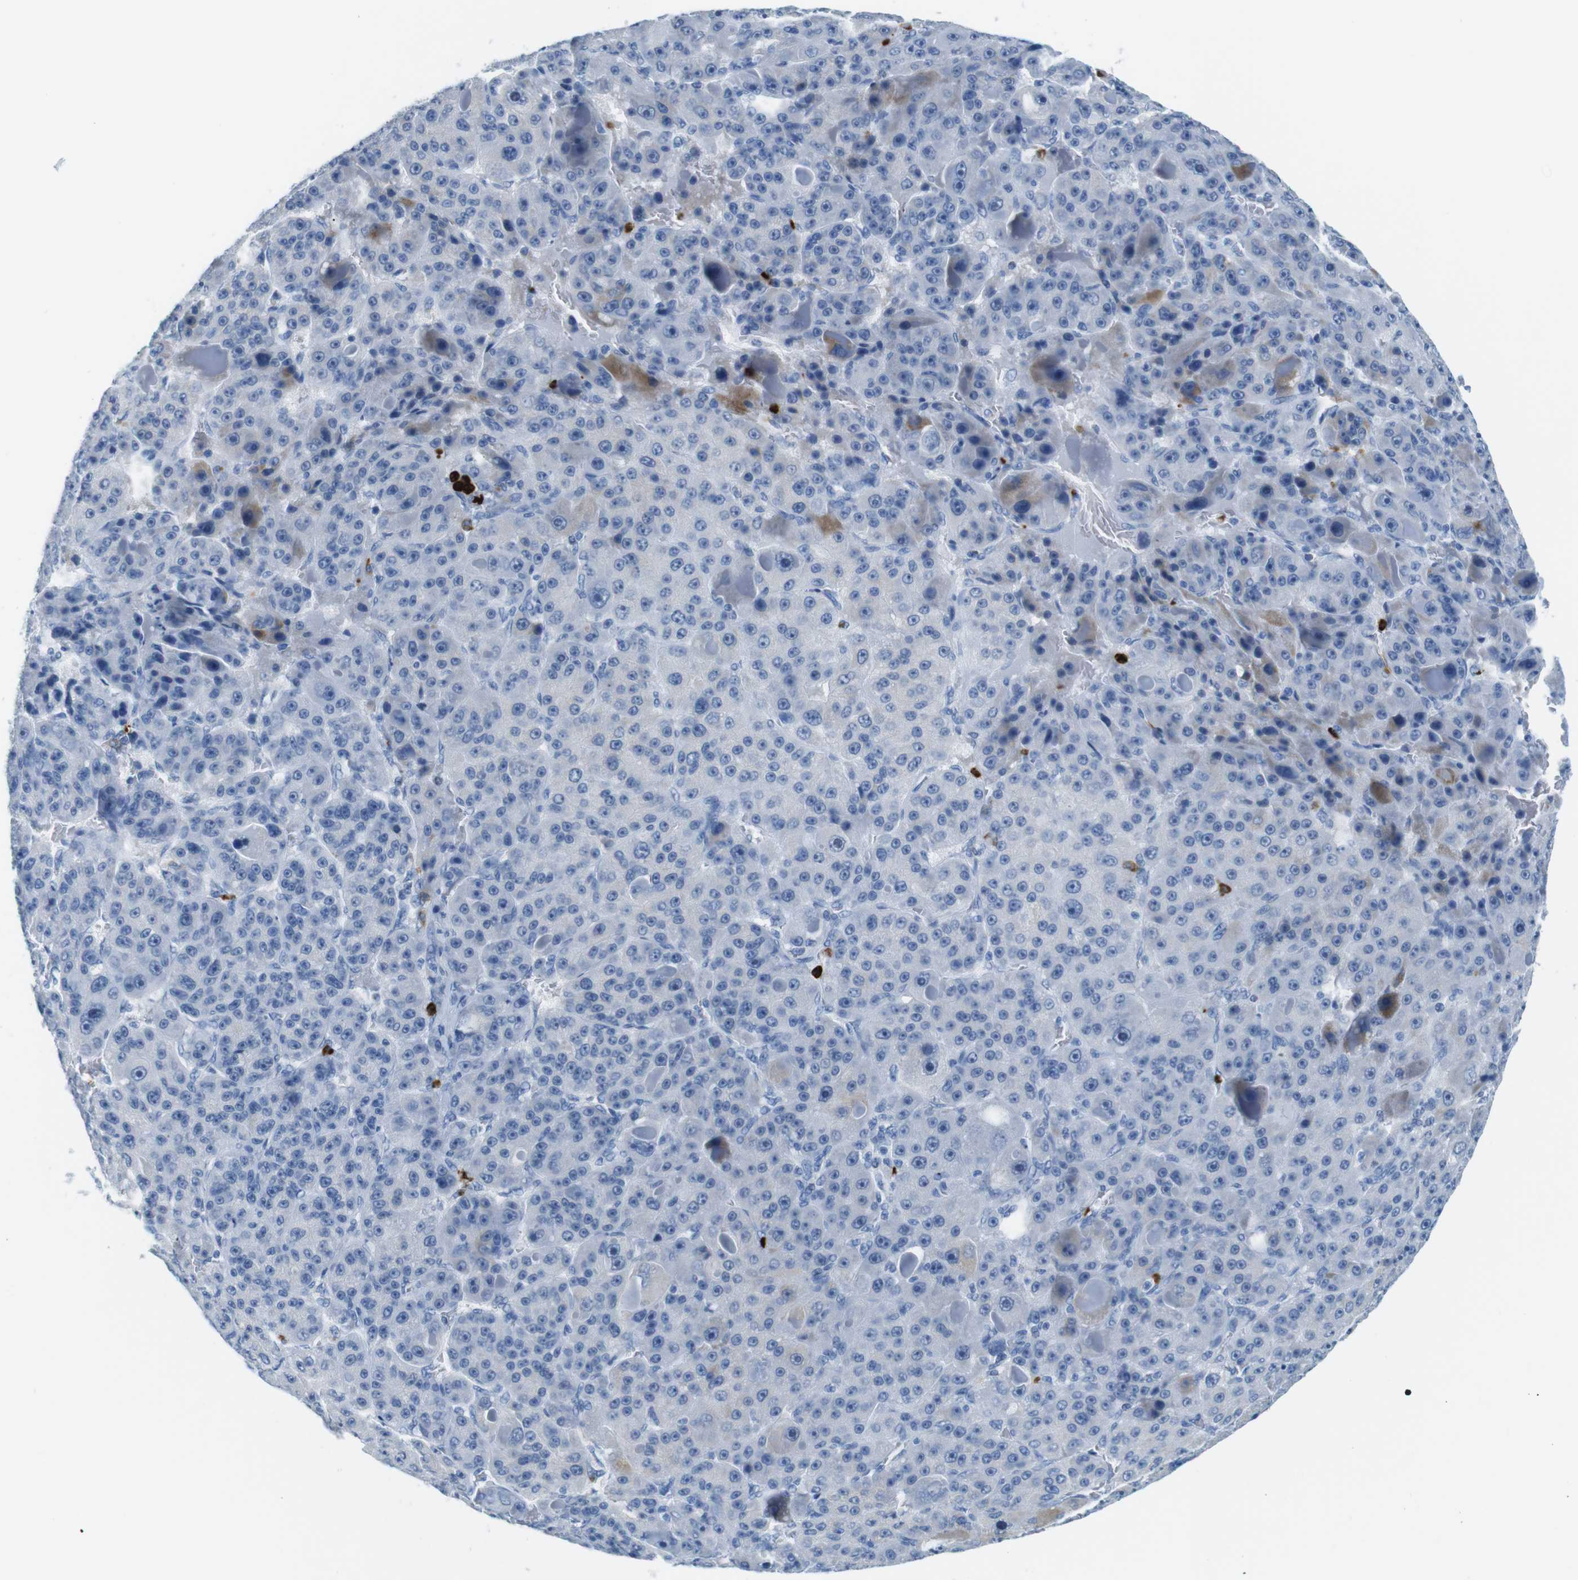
{"staining": {"intensity": "negative", "quantity": "none", "location": "none"}, "tissue": "liver cancer", "cell_type": "Tumor cells", "image_type": "cancer", "snomed": [{"axis": "morphology", "description": "Carcinoma, Hepatocellular, NOS"}, {"axis": "topography", "description": "Liver"}], "caption": "Micrograph shows no protein expression in tumor cells of liver cancer (hepatocellular carcinoma) tissue.", "gene": "MCEMP1", "patient": {"sex": "male", "age": 76}}